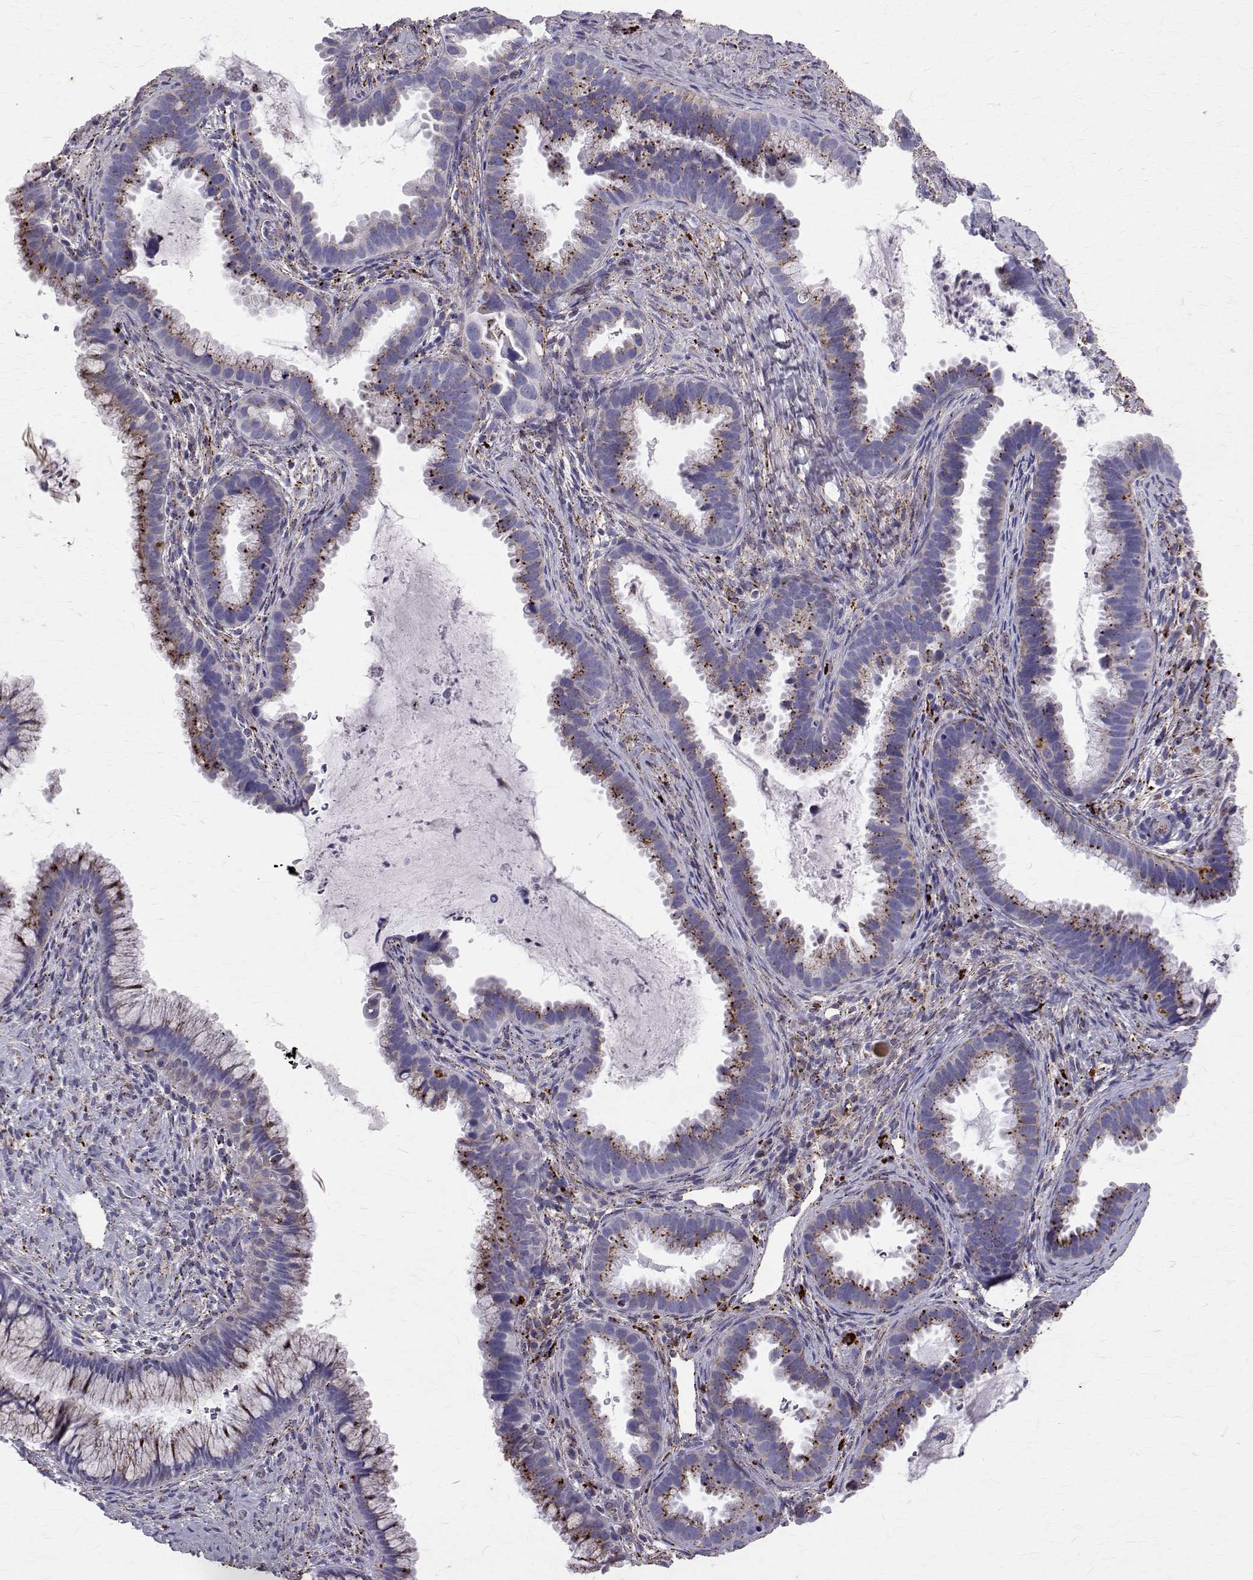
{"staining": {"intensity": "moderate", "quantity": "<25%", "location": "cytoplasmic/membranous,nuclear"}, "tissue": "cervix", "cell_type": "Glandular cells", "image_type": "normal", "snomed": [{"axis": "morphology", "description": "Normal tissue, NOS"}, {"axis": "topography", "description": "Cervix"}], "caption": "Approximately <25% of glandular cells in unremarkable cervix exhibit moderate cytoplasmic/membranous,nuclear protein expression as visualized by brown immunohistochemical staining.", "gene": "TPP1", "patient": {"sex": "female", "age": 34}}